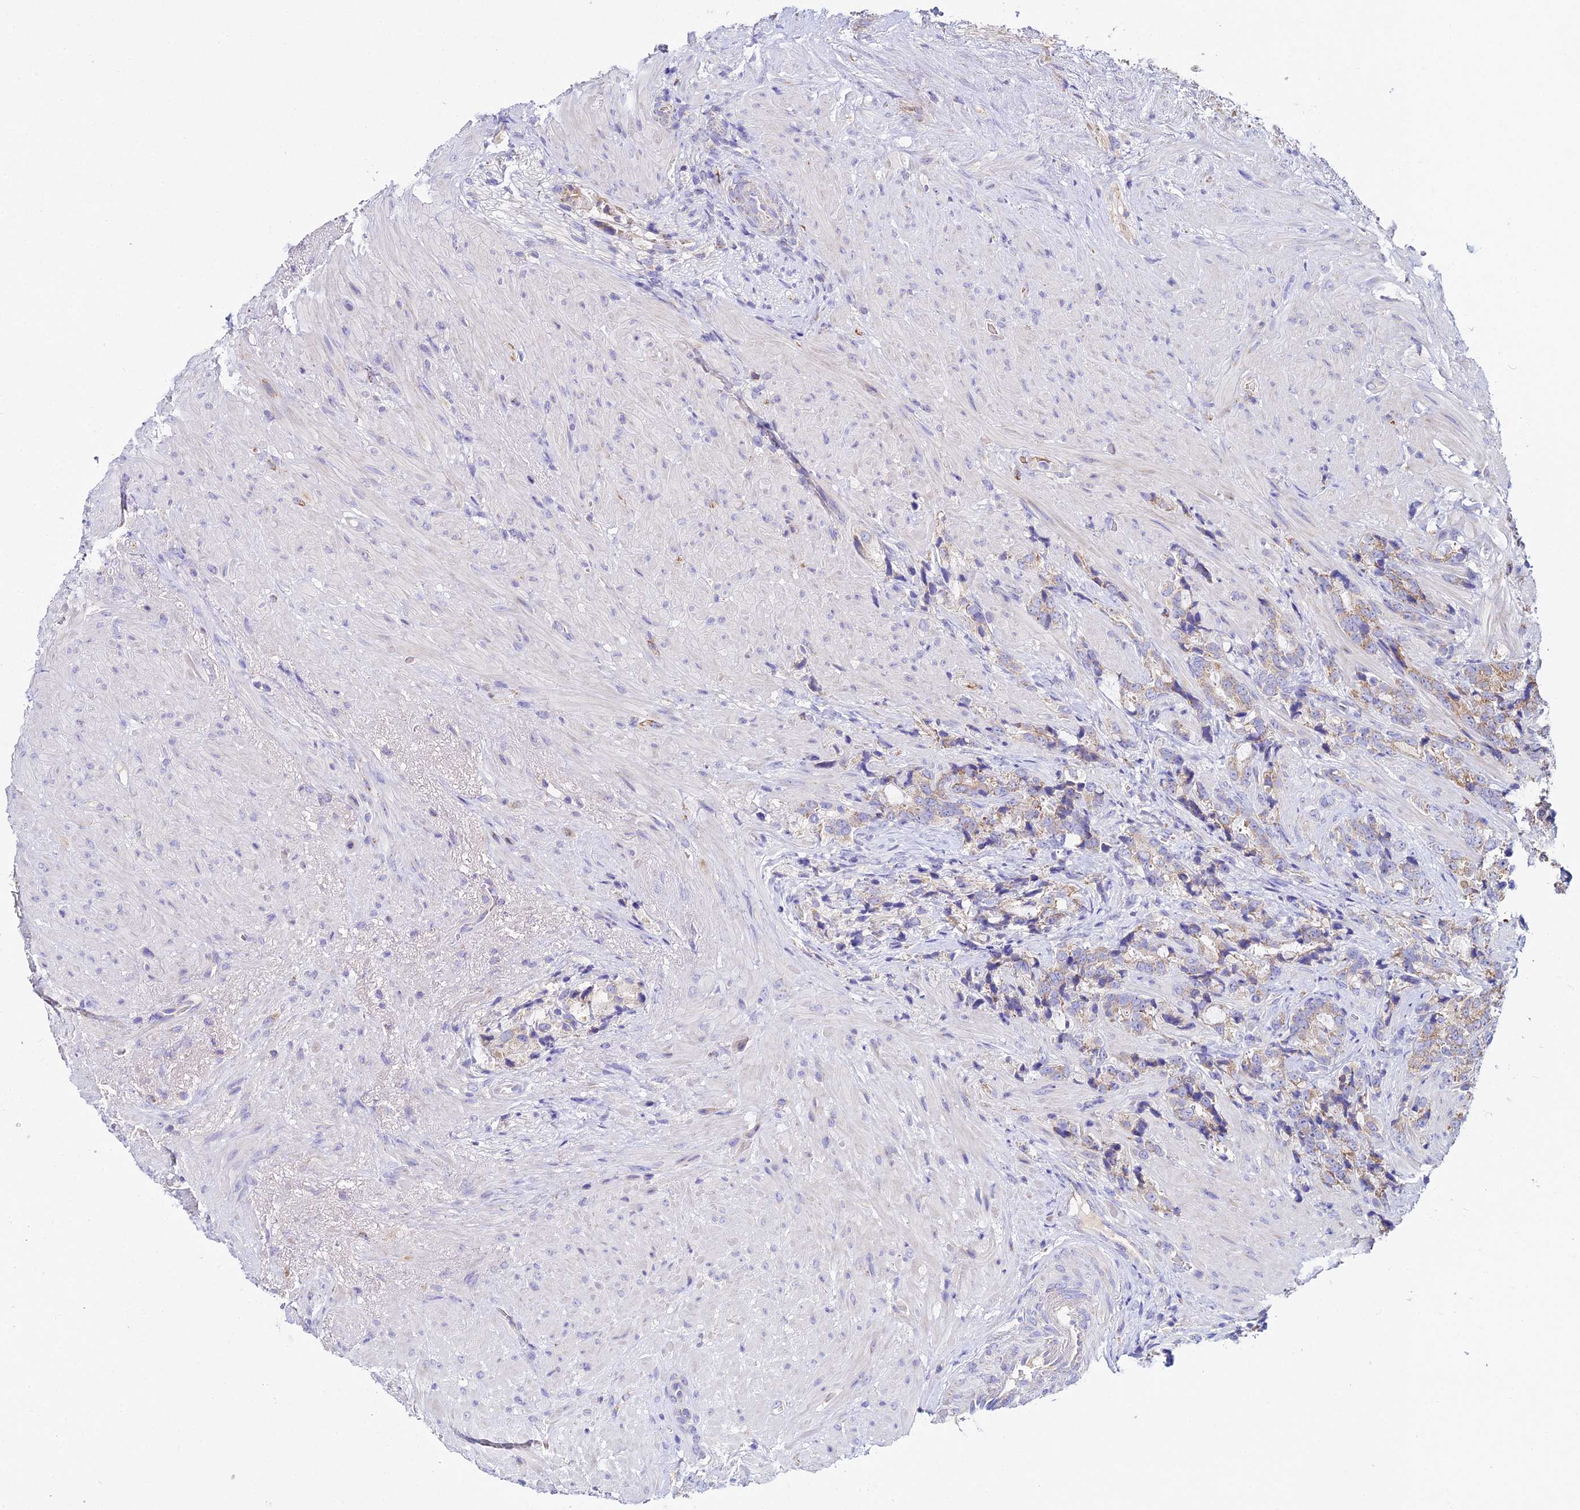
{"staining": {"intensity": "weak", "quantity": ">75%", "location": "cytoplasmic/membranous"}, "tissue": "prostate cancer", "cell_type": "Tumor cells", "image_type": "cancer", "snomed": [{"axis": "morphology", "description": "Adenocarcinoma, High grade"}, {"axis": "topography", "description": "Prostate"}], "caption": "Human prostate cancer (adenocarcinoma (high-grade)) stained with a protein marker demonstrates weak staining in tumor cells.", "gene": "TYW5", "patient": {"sex": "male", "age": 74}}